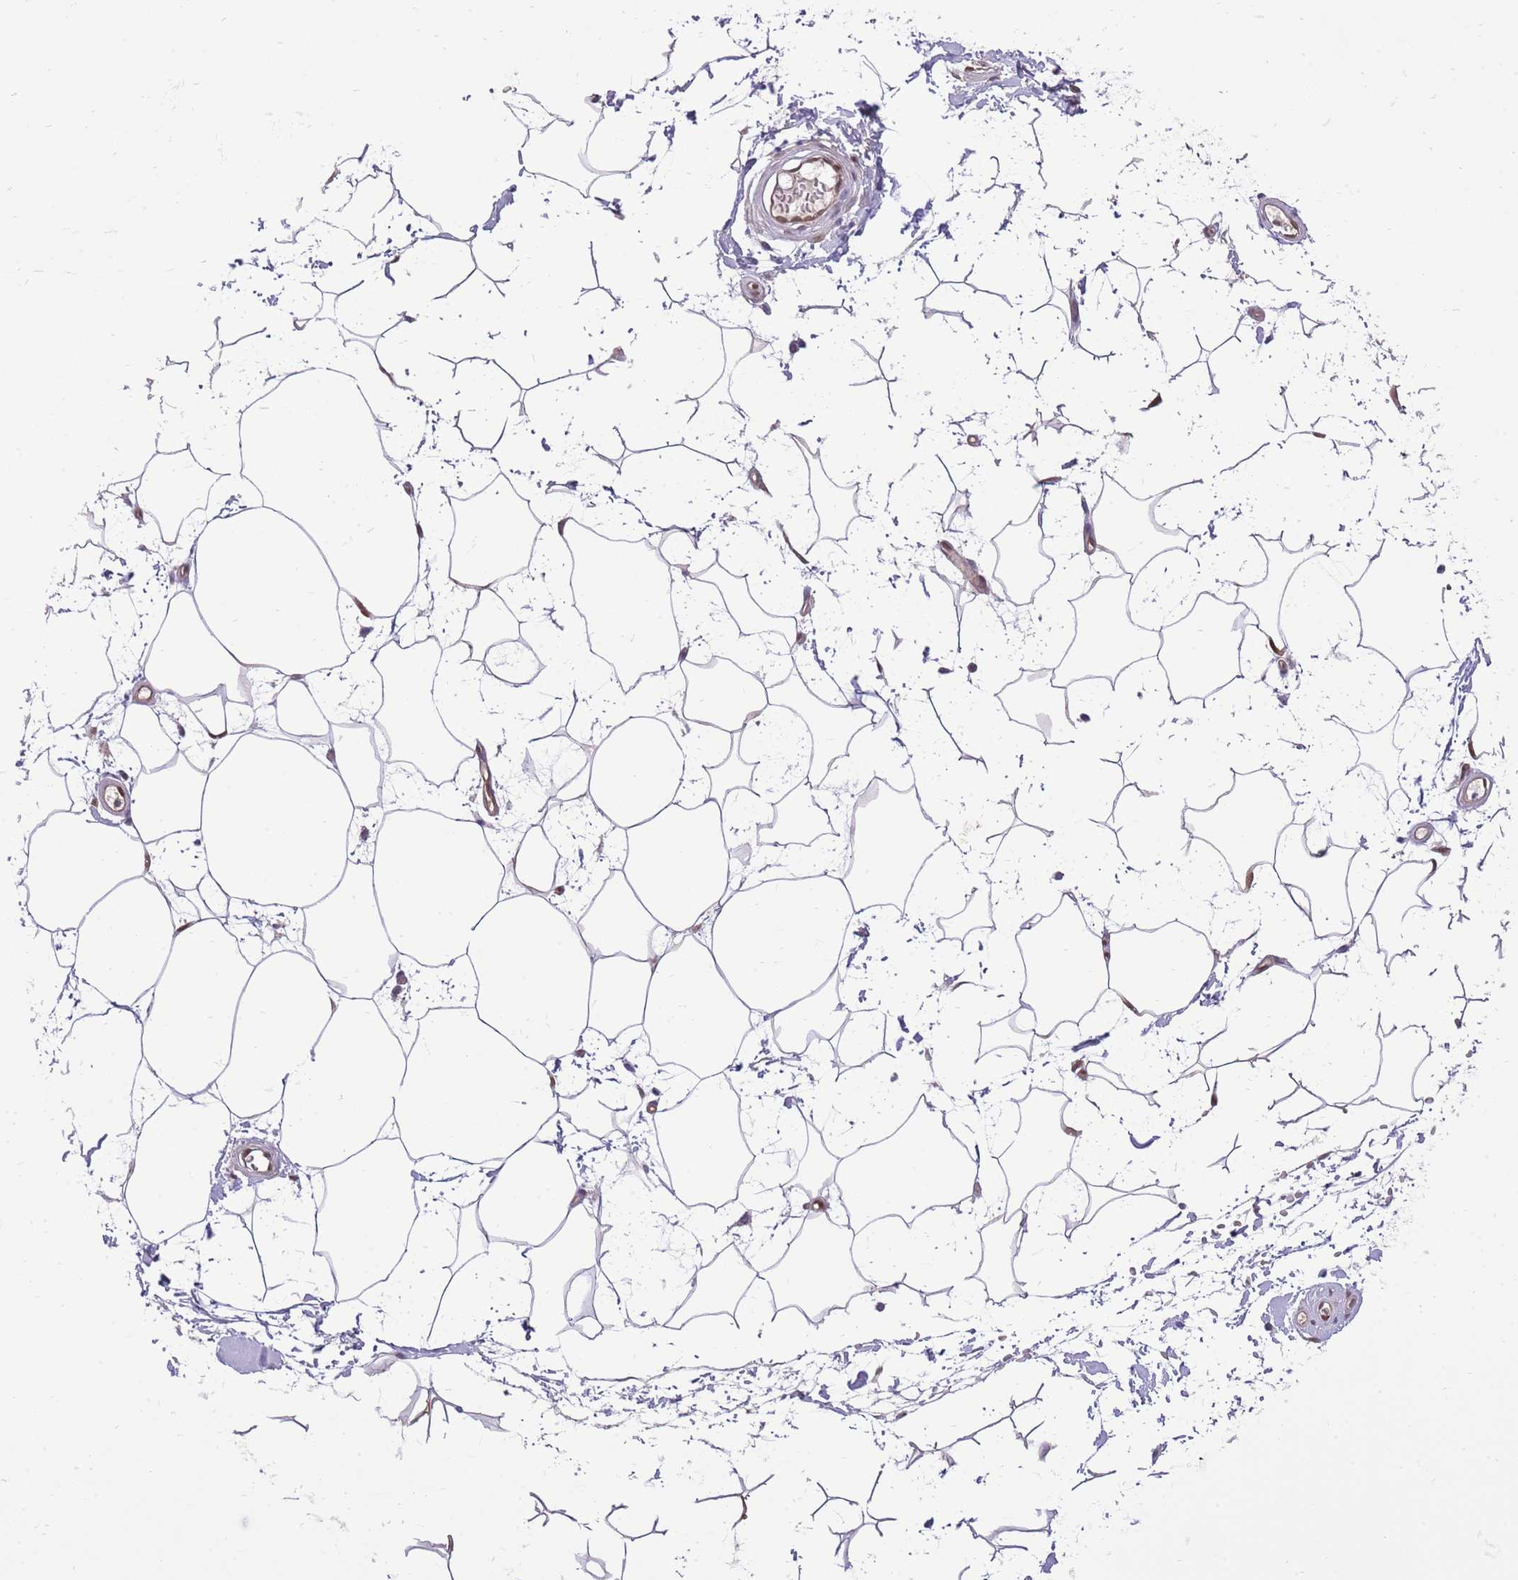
{"staining": {"intensity": "negative", "quantity": "none", "location": "none"}, "tissue": "adipose tissue", "cell_type": "Adipocytes", "image_type": "normal", "snomed": [{"axis": "morphology", "description": "Normal tissue, NOS"}, {"axis": "topography", "description": "Soft tissue"}, {"axis": "topography", "description": "Adipose tissue"}, {"axis": "topography", "description": "Vascular tissue"}, {"axis": "topography", "description": "Peripheral nerve tissue"}], "caption": "DAB (3,3'-diaminobenzidine) immunohistochemical staining of normal adipose tissue shows no significant positivity in adipocytes.", "gene": "NSFL1C", "patient": {"sex": "male", "age": 74}}